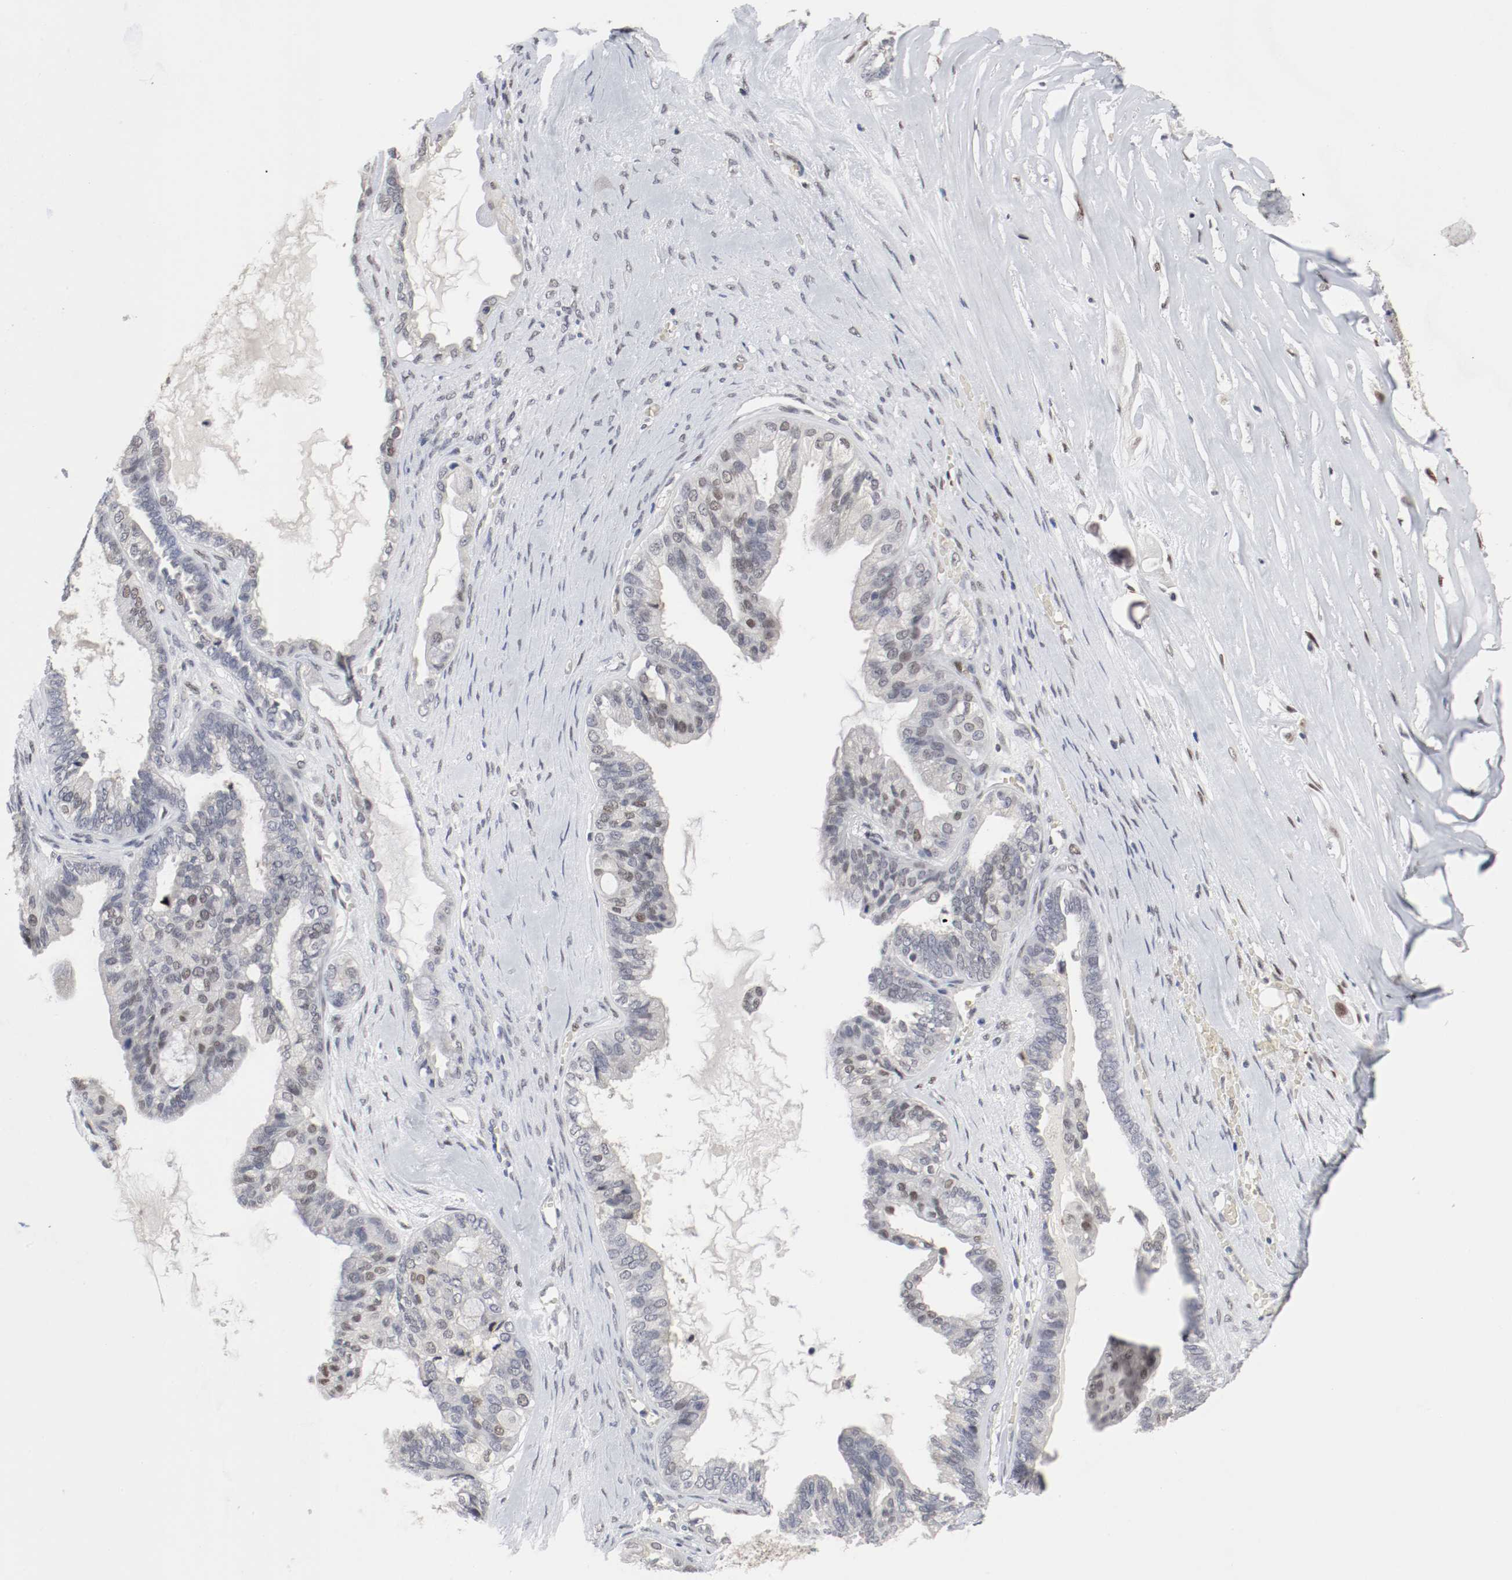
{"staining": {"intensity": "weak", "quantity": "<25%", "location": "nuclear"}, "tissue": "ovarian cancer", "cell_type": "Tumor cells", "image_type": "cancer", "snomed": [{"axis": "morphology", "description": "Carcinoma, NOS"}, {"axis": "morphology", "description": "Carcinoma, endometroid"}, {"axis": "topography", "description": "Ovary"}], "caption": "Tumor cells are negative for protein expression in human ovarian cancer.", "gene": "JUND", "patient": {"sex": "female", "age": 50}}